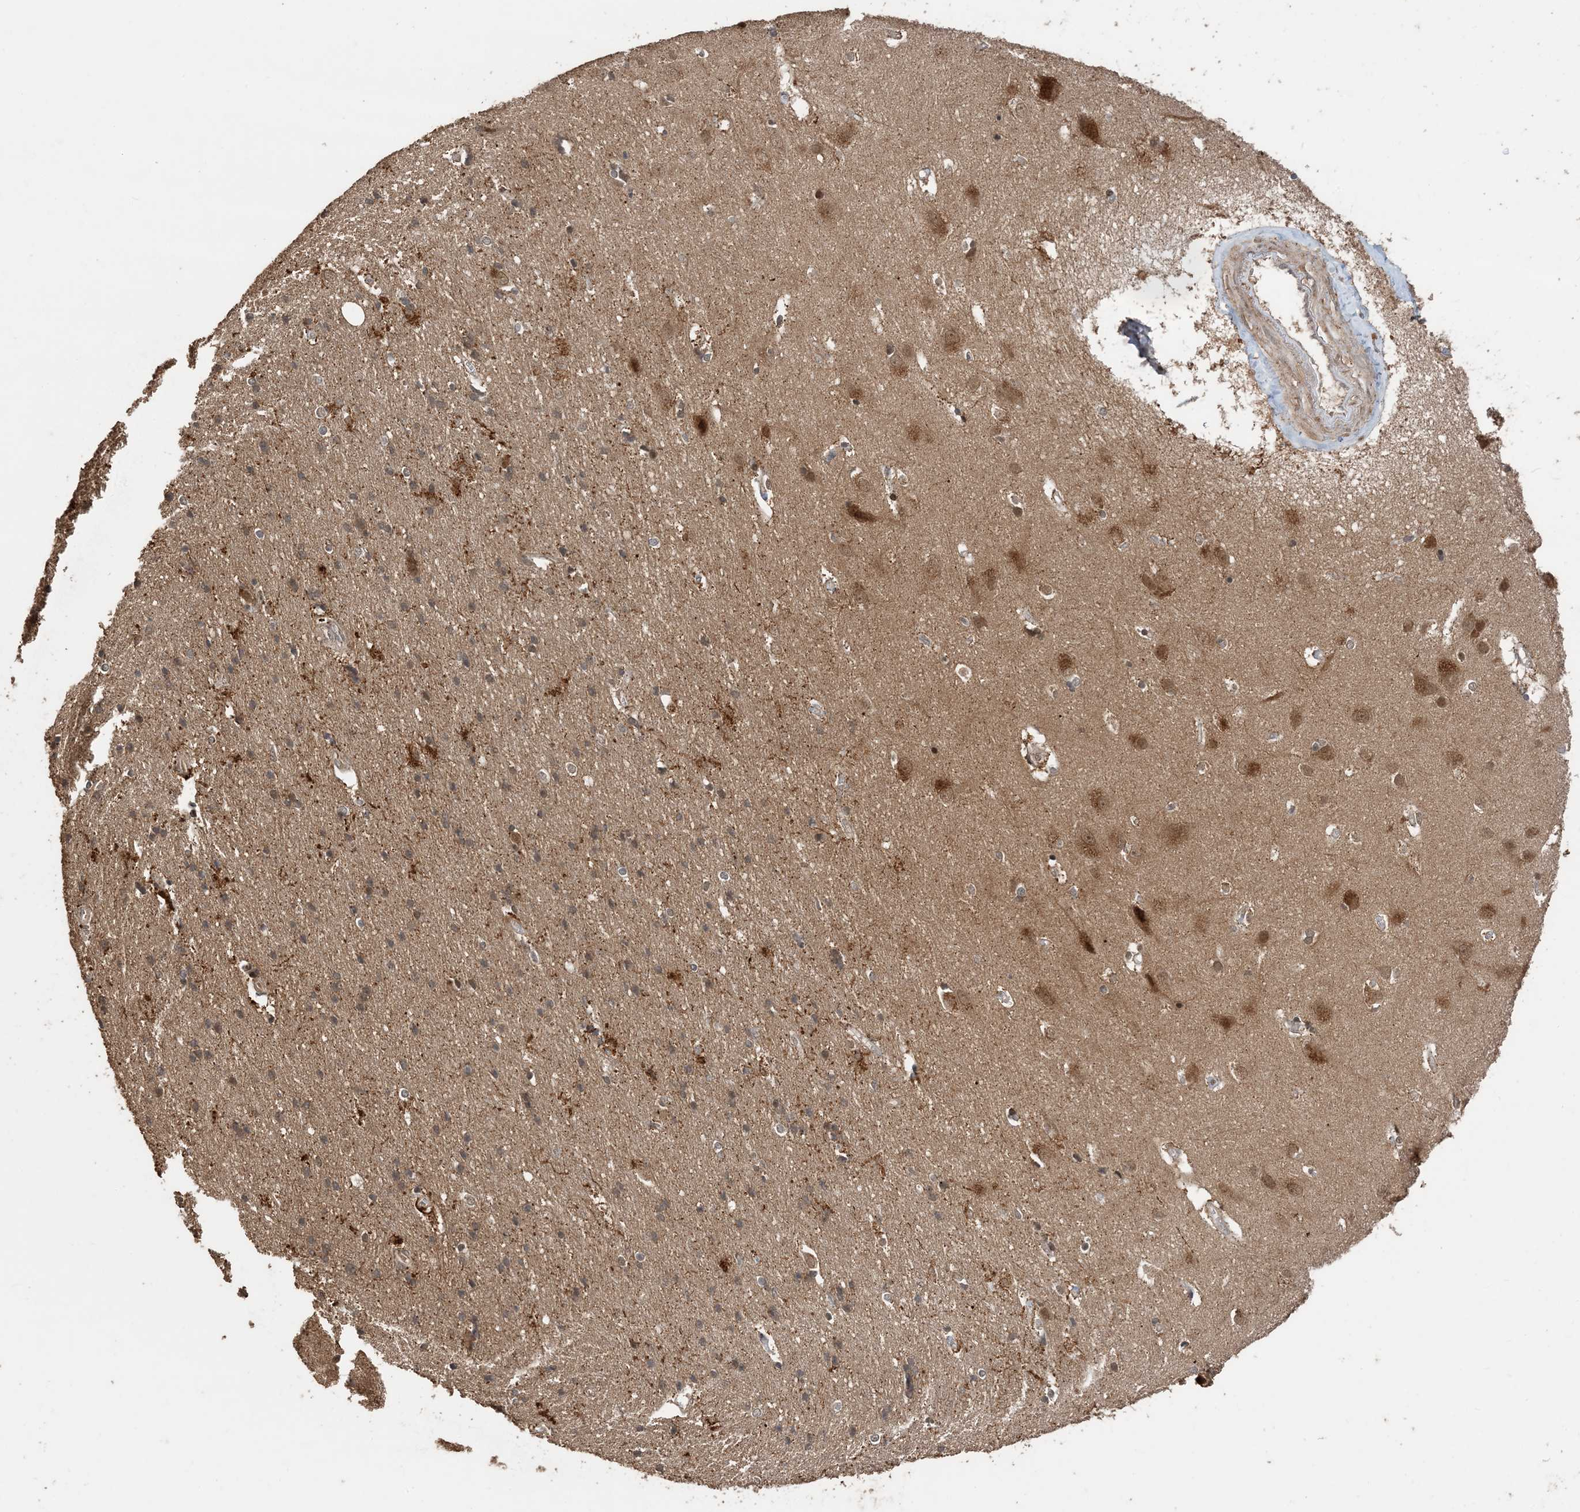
{"staining": {"intensity": "weak", "quantity": "25%-75%", "location": "cytoplasmic/membranous"}, "tissue": "cerebral cortex", "cell_type": "Endothelial cells", "image_type": "normal", "snomed": [{"axis": "morphology", "description": "Normal tissue, NOS"}, {"axis": "topography", "description": "Cerebral cortex"}], "caption": "Human cerebral cortex stained for a protein (brown) reveals weak cytoplasmic/membranous positive positivity in about 25%-75% of endothelial cells.", "gene": "ATP13A2", "patient": {"sex": "male", "age": 54}}